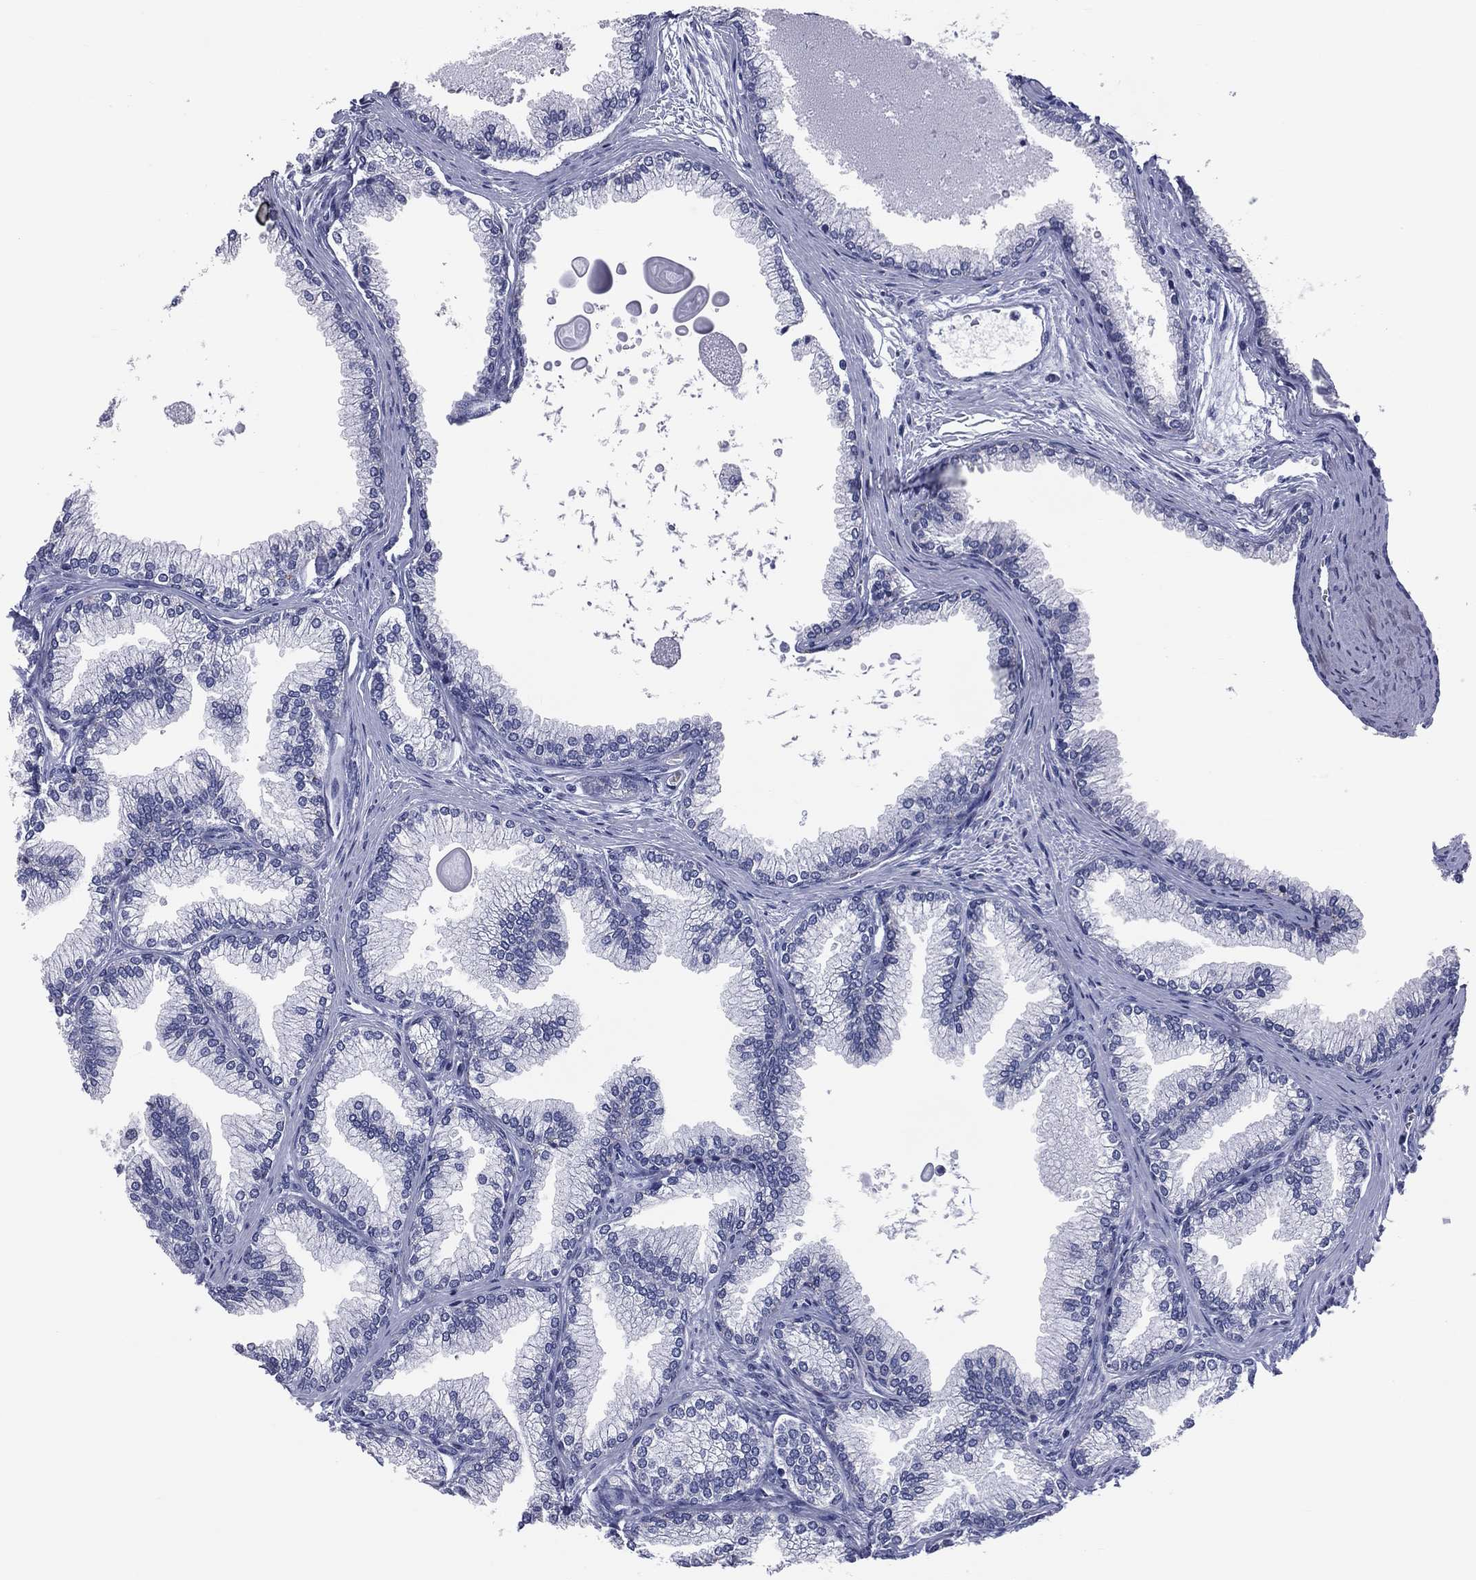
{"staining": {"intensity": "negative", "quantity": "none", "location": "none"}, "tissue": "prostate", "cell_type": "Glandular cells", "image_type": "normal", "snomed": [{"axis": "morphology", "description": "Normal tissue, NOS"}, {"axis": "topography", "description": "Prostate"}], "caption": "A high-resolution micrograph shows immunohistochemistry (IHC) staining of unremarkable prostate, which demonstrates no significant expression in glandular cells. (Brightfield microscopy of DAB IHC at high magnification).", "gene": "MLN", "patient": {"sex": "male", "age": 72}}